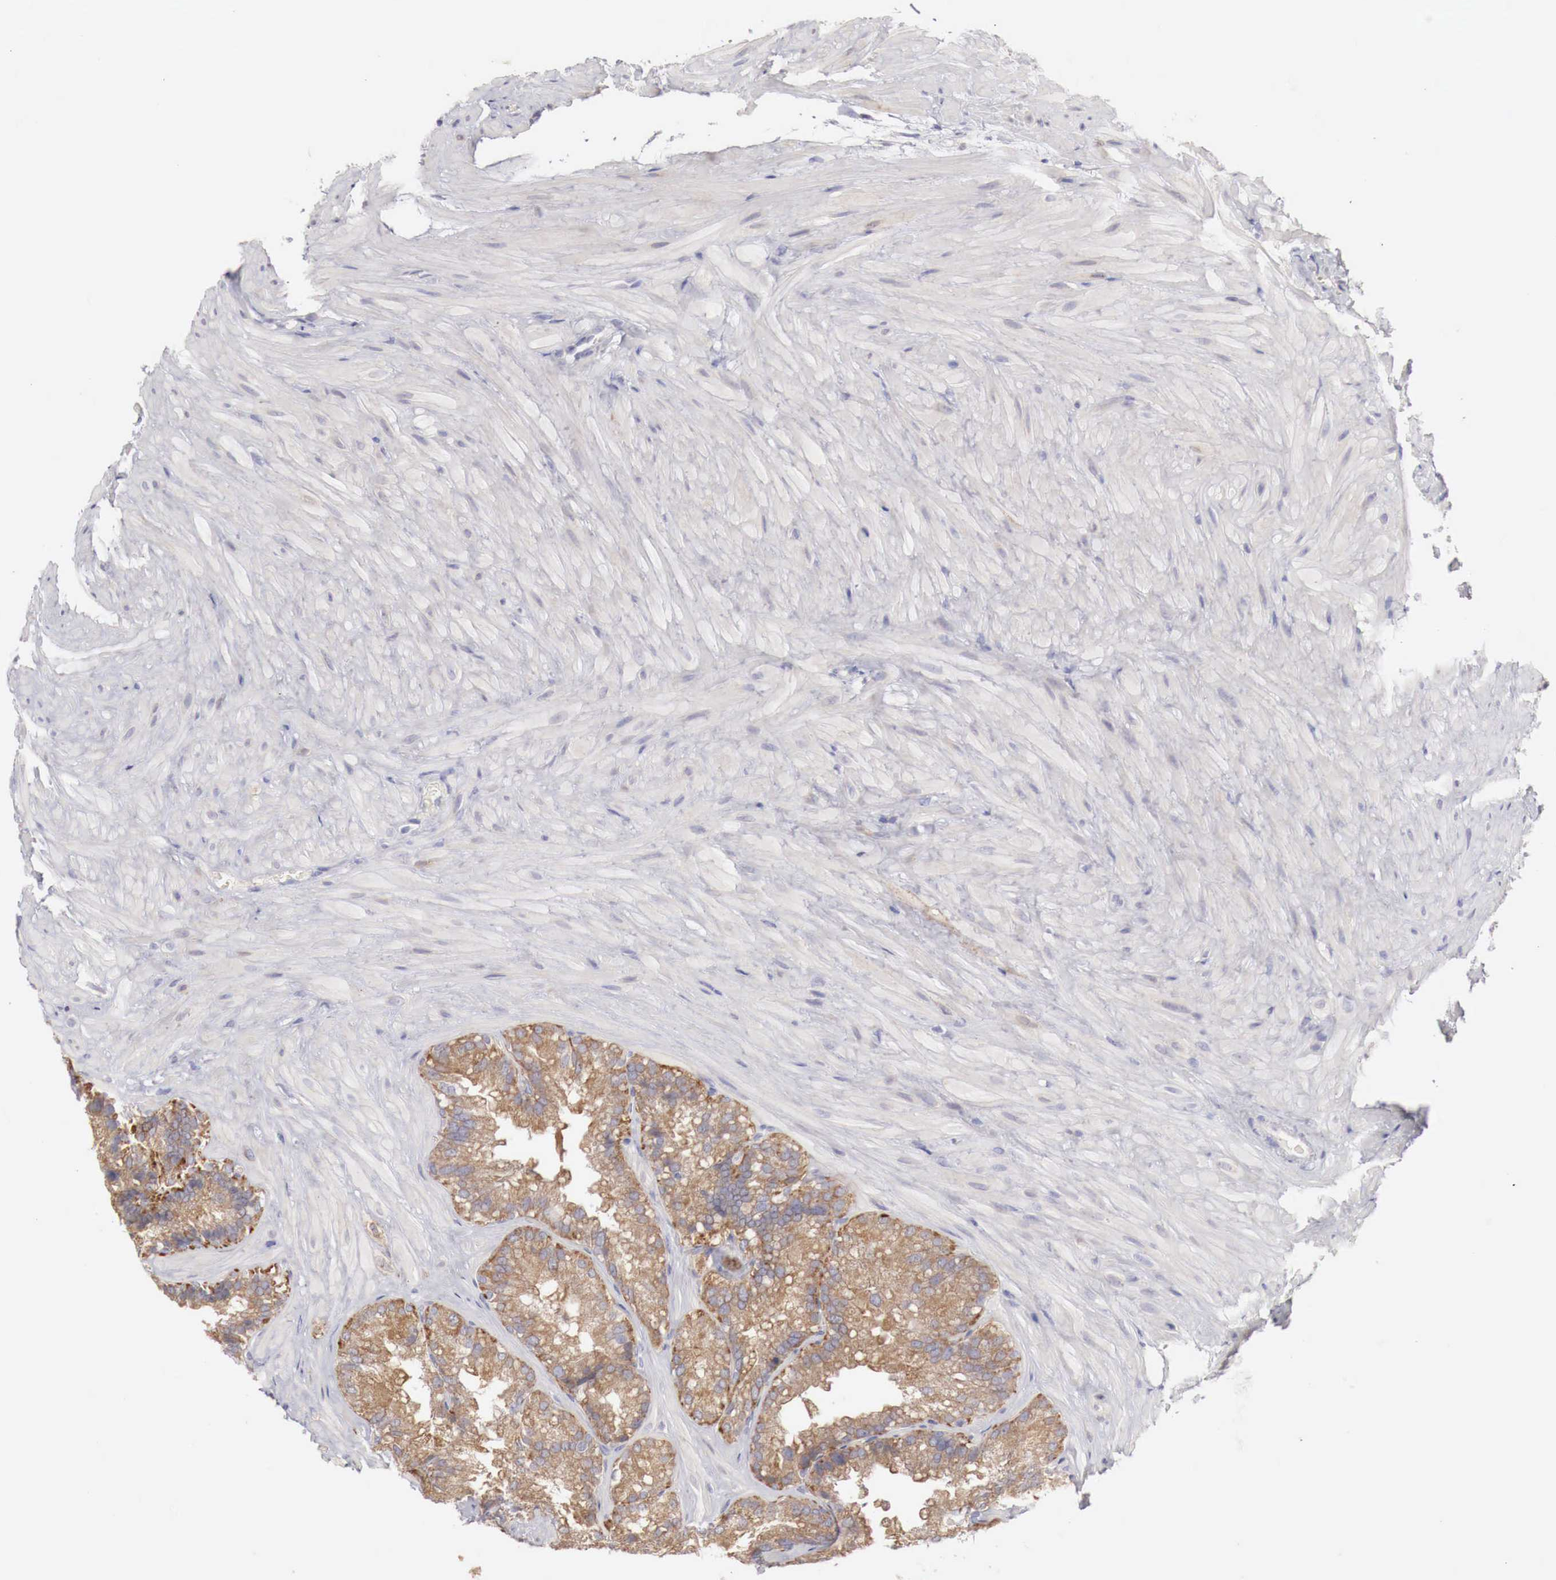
{"staining": {"intensity": "strong", "quantity": ">75%", "location": "cytoplasmic/membranous"}, "tissue": "seminal vesicle", "cell_type": "Glandular cells", "image_type": "normal", "snomed": [{"axis": "morphology", "description": "Normal tissue, NOS"}, {"axis": "topography", "description": "Seminal veicle"}], "caption": "Glandular cells demonstrate strong cytoplasmic/membranous positivity in about >75% of cells in normal seminal vesicle.", "gene": "NSDHL", "patient": {"sex": "male", "age": 69}}